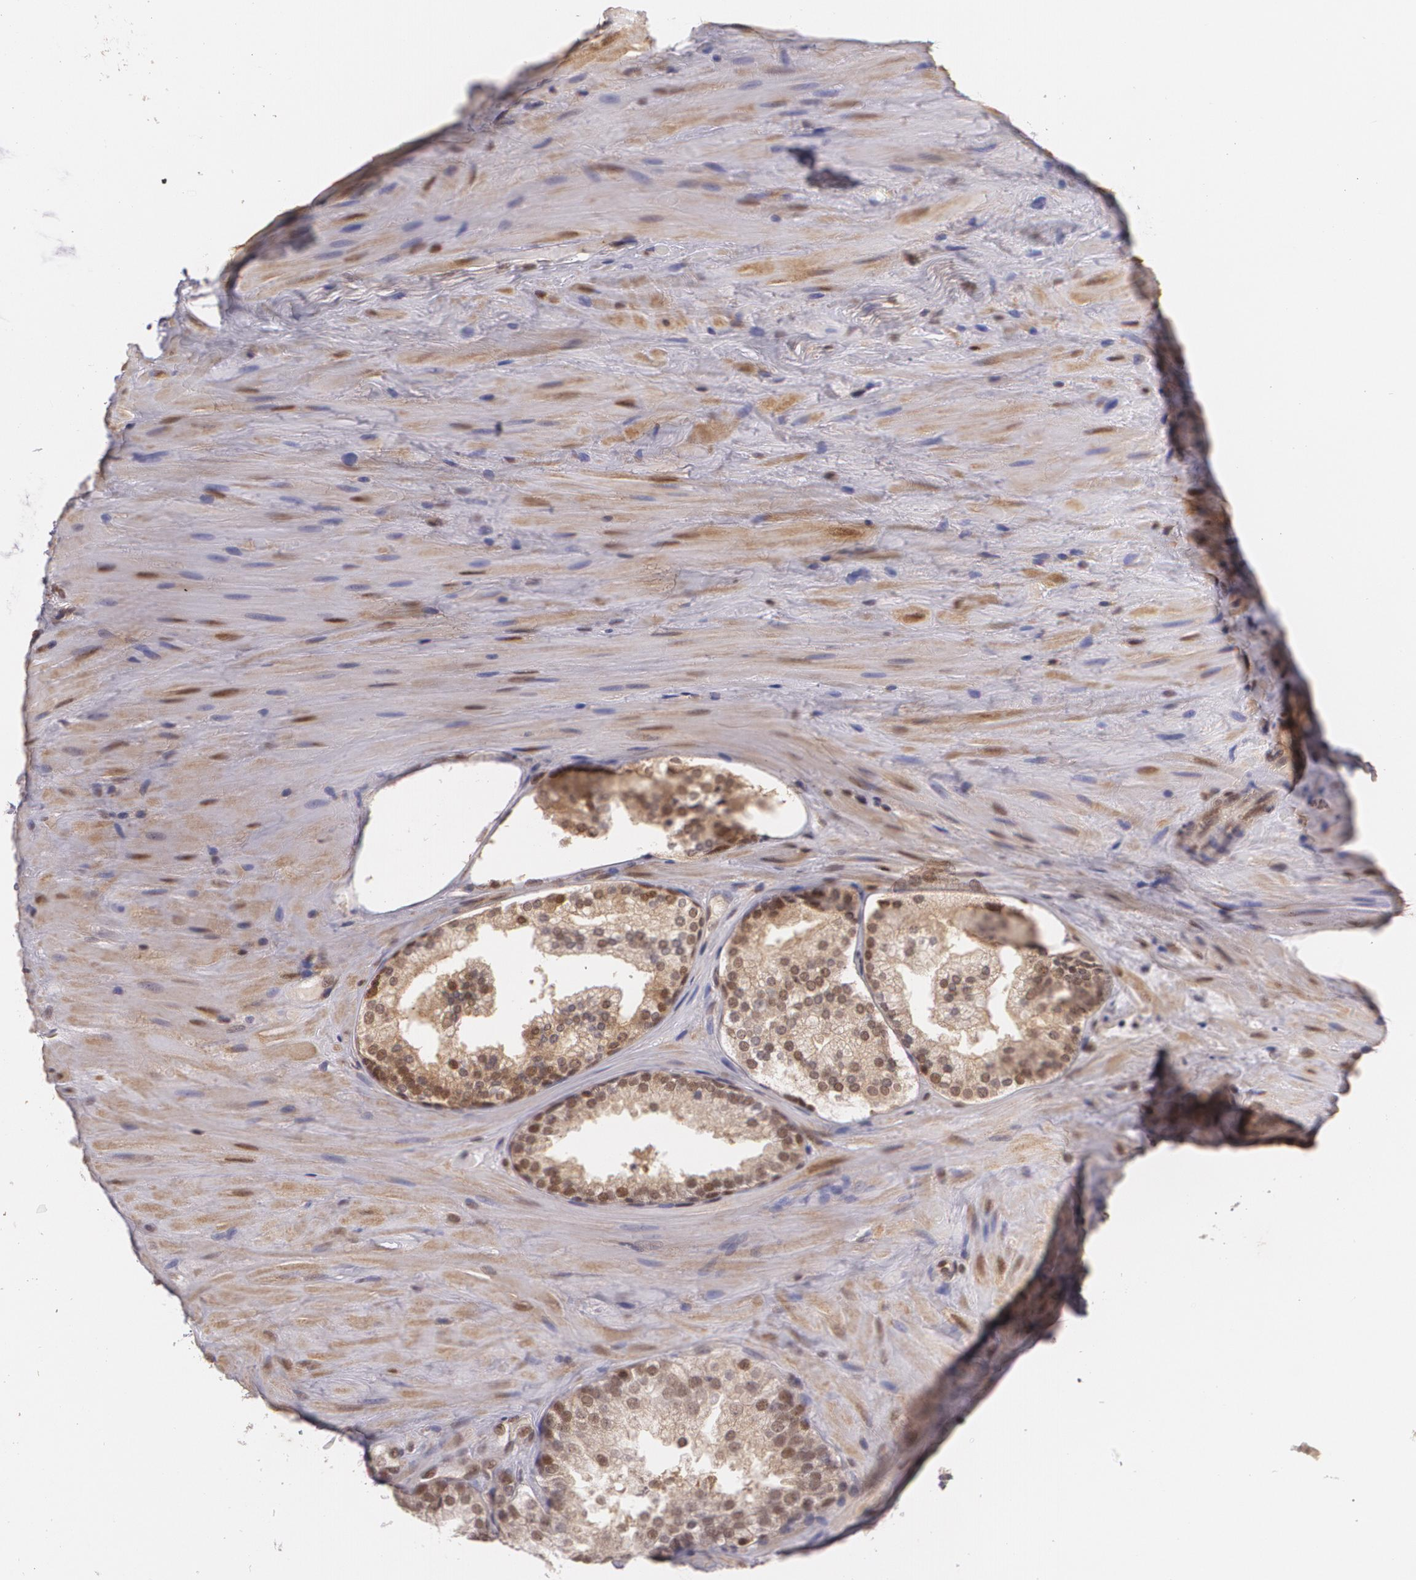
{"staining": {"intensity": "moderate", "quantity": ">75%", "location": "cytoplasmic/membranous,nuclear"}, "tissue": "prostate cancer", "cell_type": "Tumor cells", "image_type": "cancer", "snomed": [{"axis": "morphology", "description": "Adenocarcinoma, High grade"}, {"axis": "topography", "description": "Prostate"}], "caption": "Immunohistochemical staining of human high-grade adenocarcinoma (prostate) reveals medium levels of moderate cytoplasmic/membranous and nuclear positivity in approximately >75% of tumor cells.", "gene": "CUL2", "patient": {"sex": "male", "age": 70}}